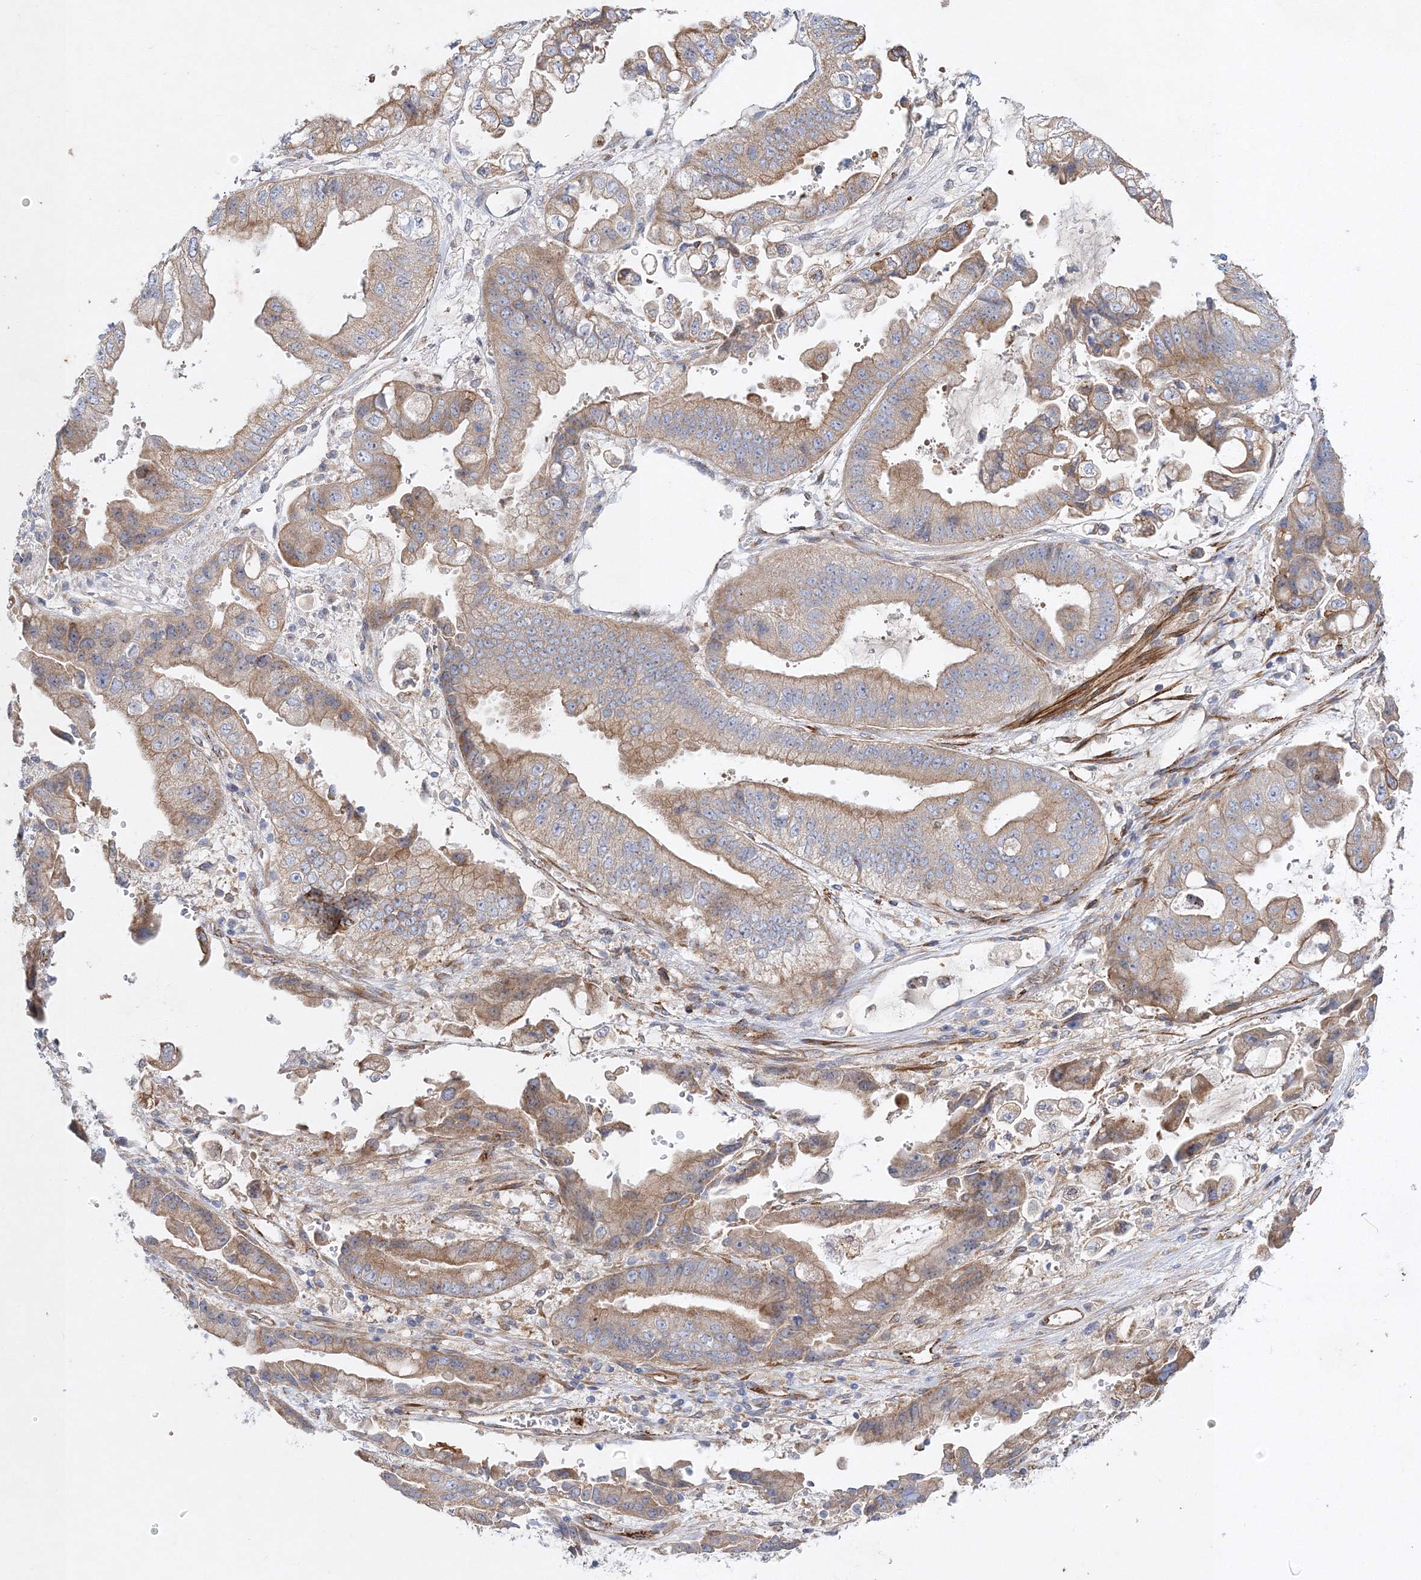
{"staining": {"intensity": "moderate", "quantity": "25%-75%", "location": "cytoplasmic/membranous"}, "tissue": "stomach cancer", "cell_type": "Tumor cells", "image_type": "cancer", "snomed": [{"axis": "morphology", "description": "Adenocarcinoma, NOS"}, {"axis": "topography", "description": "Stomach"}], "caption": "This is an image of IHC staining of stomach cancer (adenocarcinoma), which shows moderate positivity in the cytoplasmic/membranous of tumor cells.", "gene": "ZFYVE16", "patient": {"sex": "male", "age": 62}}